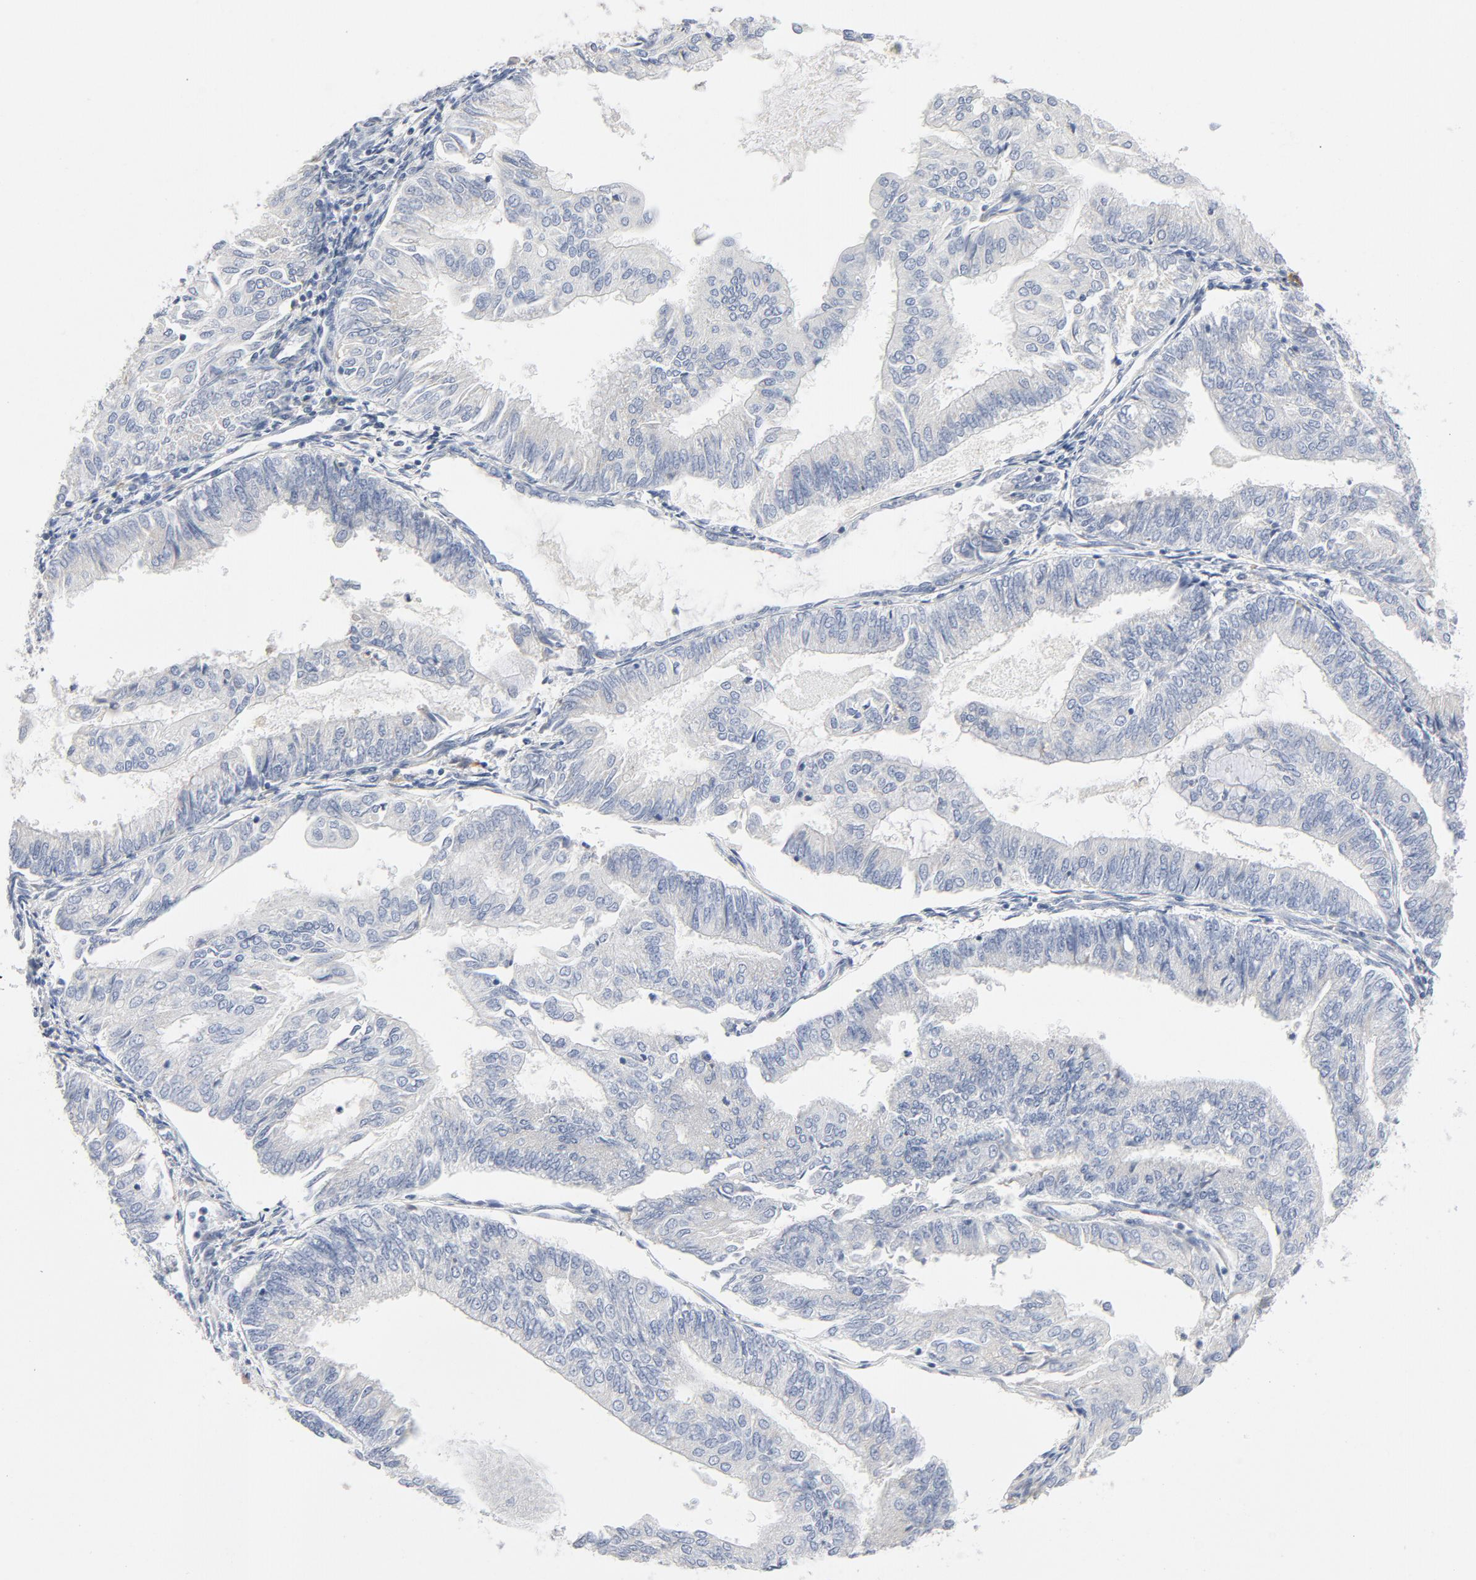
{"staining": {"intensity": "negative", "quantity": "none", "location": "none"}, "tissue": "endometrial cancer", "cell_type": "Tumor cells", "image_type": "cancer", "snomed": [{"axis": "morphology", "description": "Adenocarcinoma, NOS"}, {"axis": "topography", "description": "Endometrium"}], "caption": "This image is of endometrial adenocarcinoma stained with immunohistochemistry to label a protein in brown with the nuclei are counter-stained blue. There is no expression in tumor cells.", "gene": "RABEP1", "patient": {"sex": "female", "age": 59}}